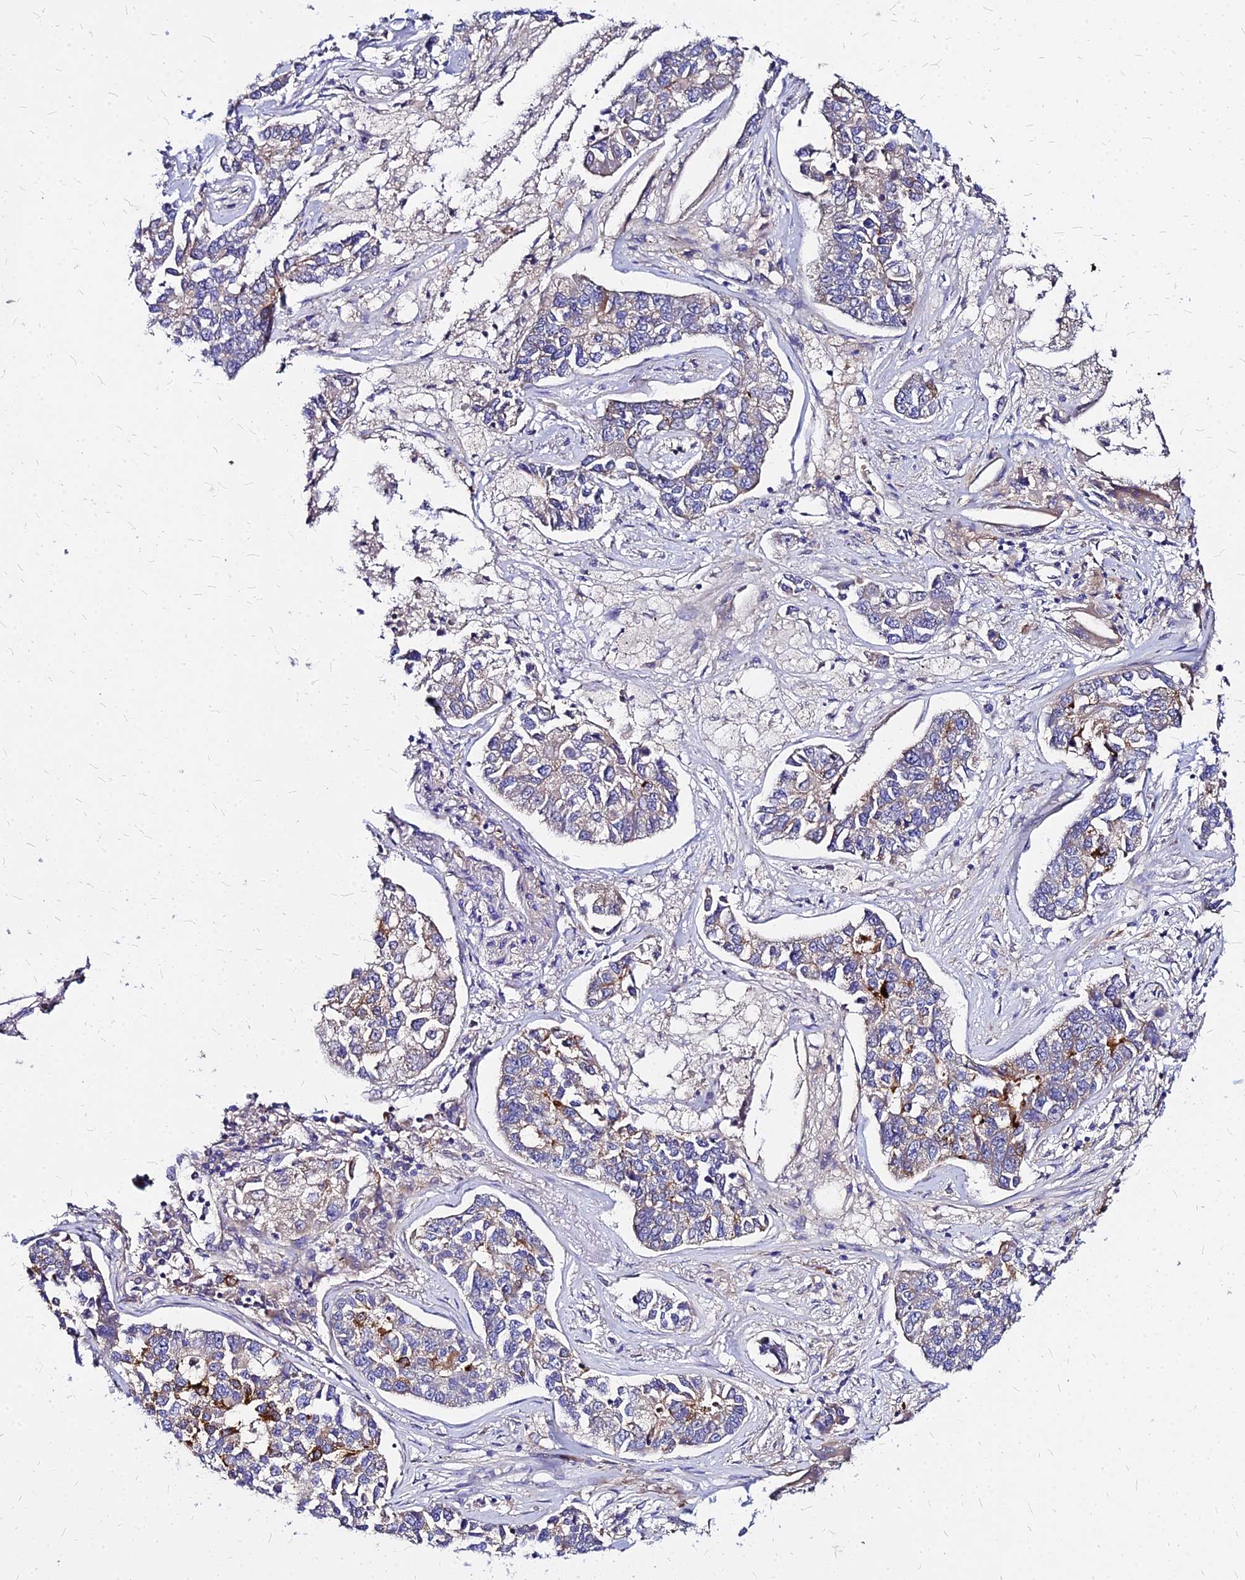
{"staining": {"intensity": "moderate", "quantity": "<25%", "location": "cytoplasmic/membranous"}, "tissue": "lung cancer", "cell_type": "Tumor cells", "image_type": "cancer", "snomed": [{"axis": "morphology", "description": "Adenocarcinoma, NOS"}, {"axis": "topography", "description": "Lung"}], "caption": "This histopathology image demonstrates immunohistochemistry staining of human adenocarcinoma (lung), with low moderate cytoplasmic/membranous staining in about <25% of tumor cells.", "gene": "COMMD10", "patient": {"sex": "male", "age": 49}}